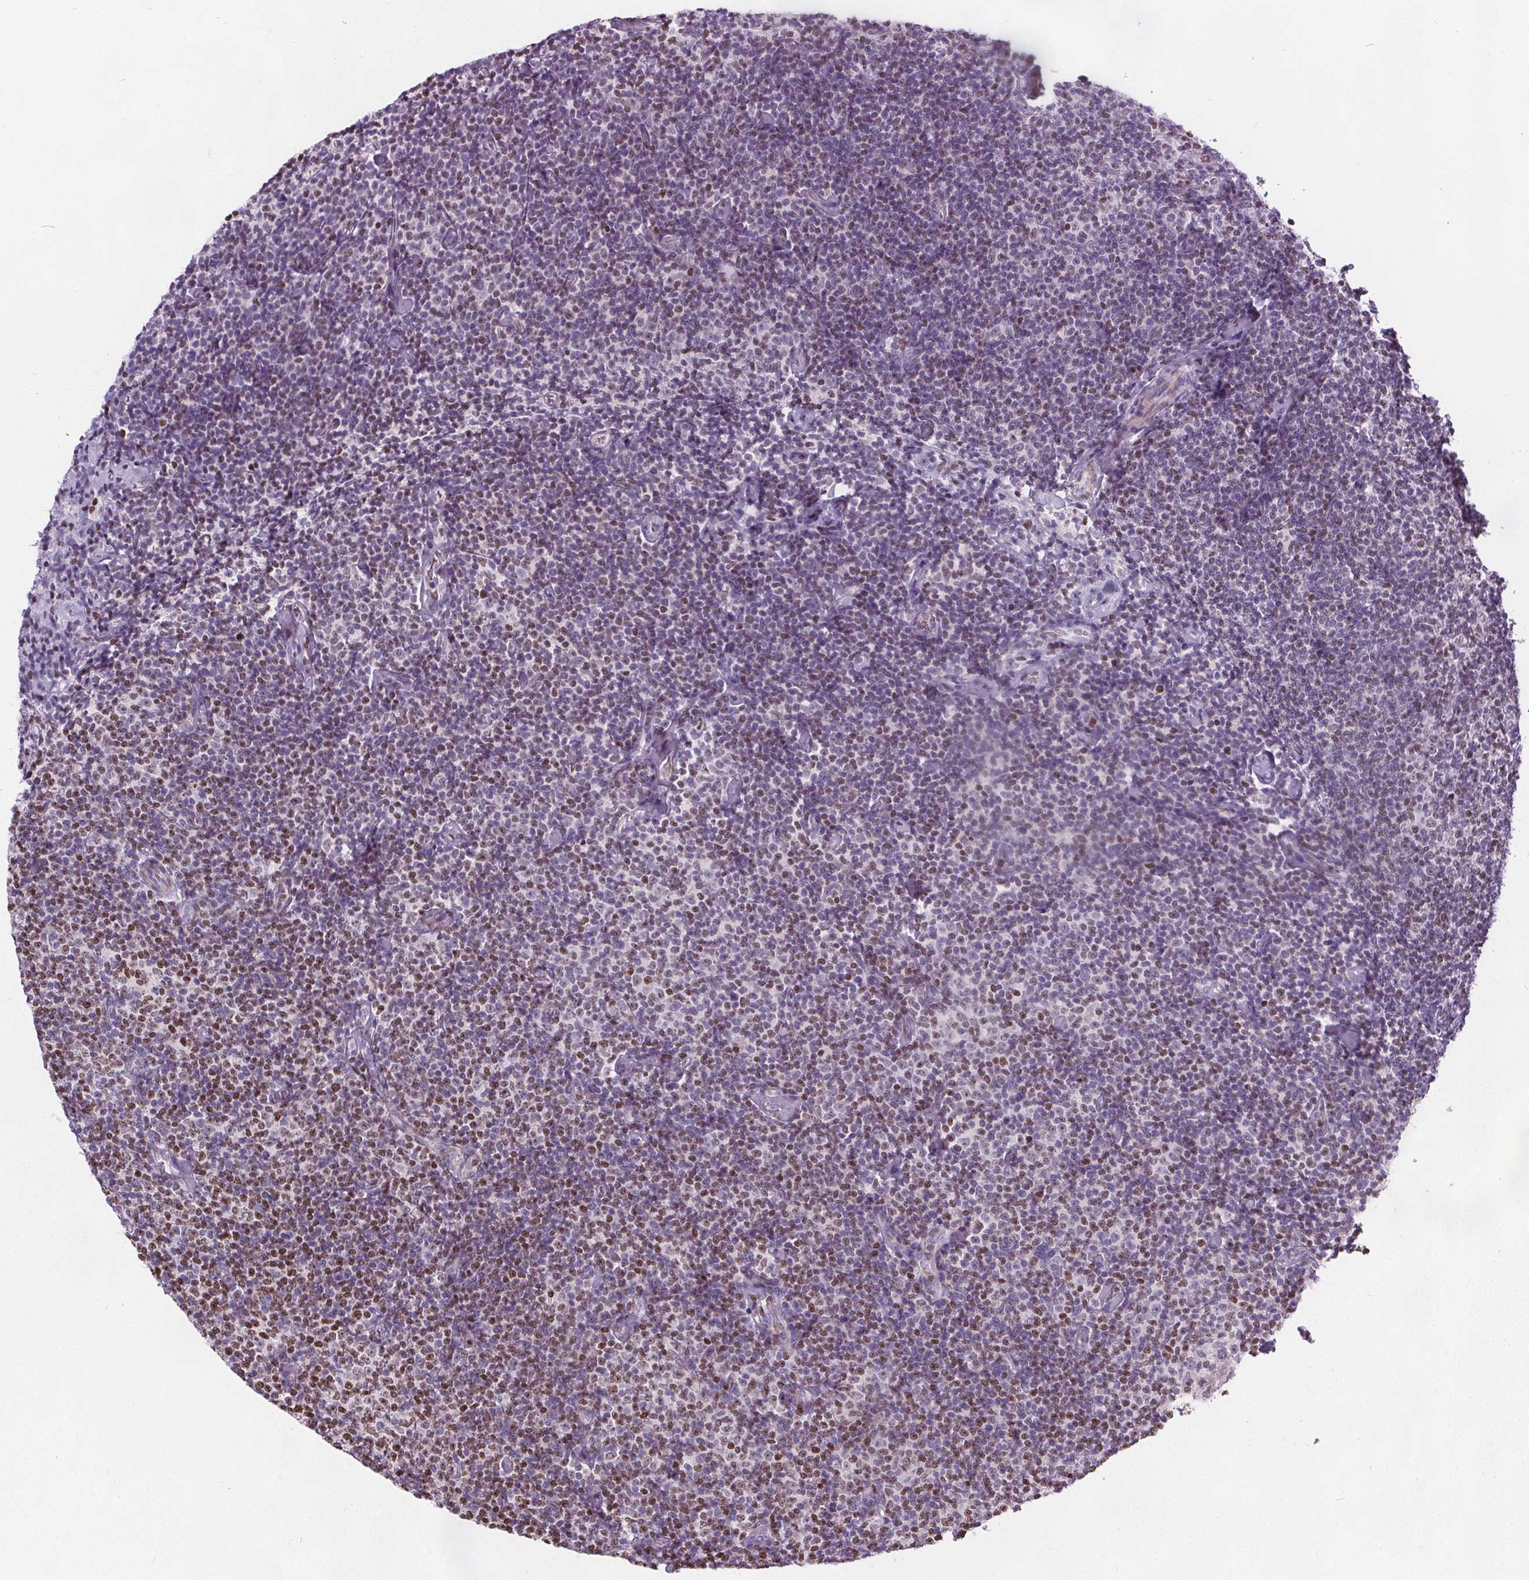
{"staining": {"intensity": "moderate", "quantity": "<25%", "location": "nuclear"}, "tissue": "lymphoma", "cell_type": "Tumor cells", "image_type": "cancer", "snomed": [{"axis": "morphology", "description": "Malignant lymphoma, non-Hodgkin's type, Low grade"}, {"axis": "topography", "description": "Lymph node"}], "caption": "Immunohistochemical staining of human lymphoma displays moderate nuclear protein positivity in about <25% of tumor cells. (IHC, brightfield microscopy, high magnification).", "gene": "ISLR2", "patient": {"sex": "male", "age": 81}}